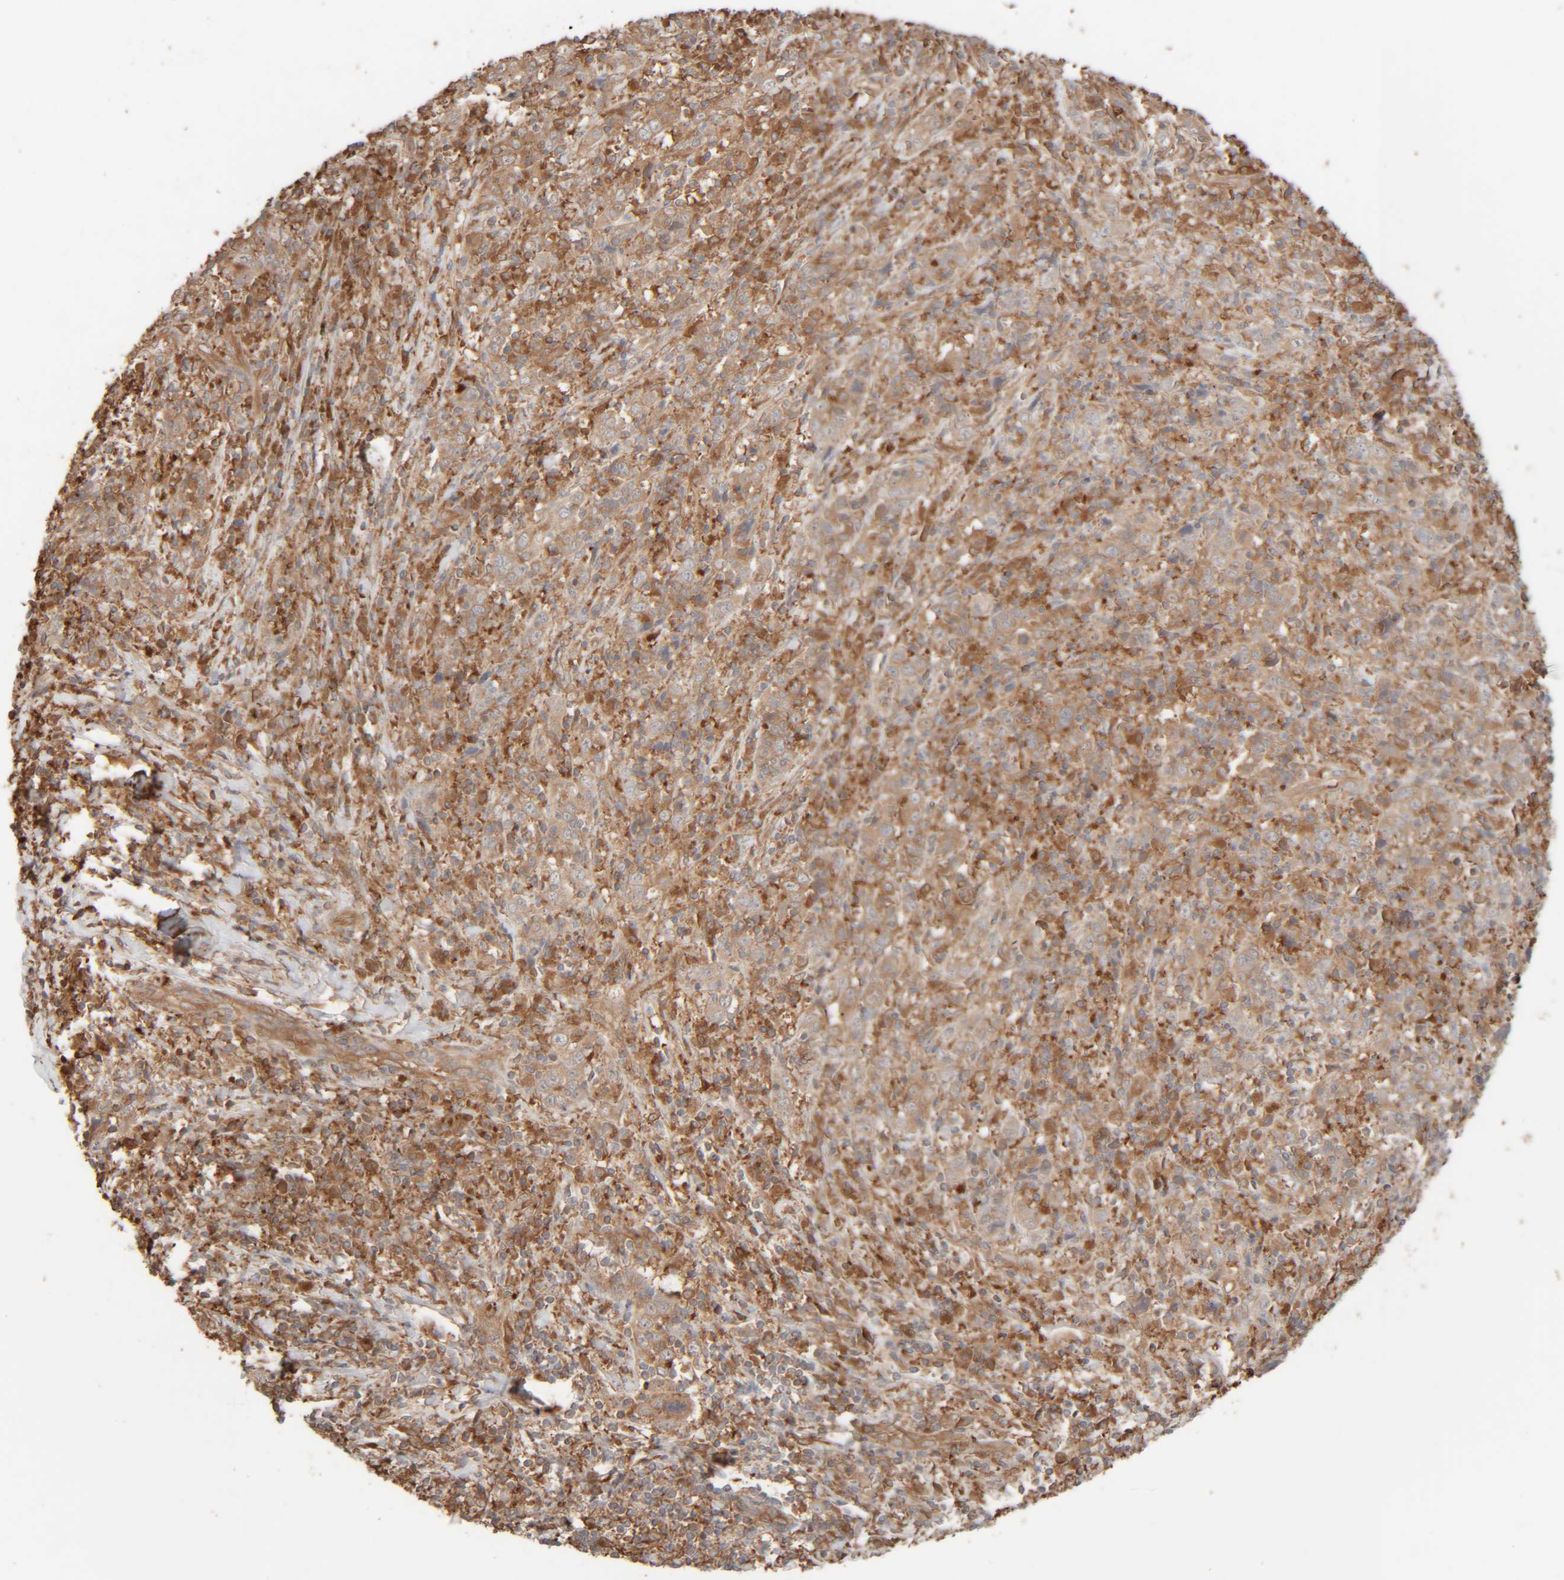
{"staining": {"intensity": "moderate", "quantity": ">75%", "location": "cytoplasmic/membranous"}, "tissue": "cervical cancer", "cell_type": "Tumor cells", "image_type": "cancer", "snomed": [{"axis": "morphology", "description": "Squamous cell carcinoma, NOS"}, {"axis": "topography", "description": "Cervix"}], "caption": "Protein staining demonstrates moderate cytoplasmic/membranous expression in about >75% of tumor cells in cervical squamous cell carcinoma. (DAB IHC with brightfield microscopy, high magnification).", "gene": "TMEM192", "patient": {"sex": "female", "age": 46}}